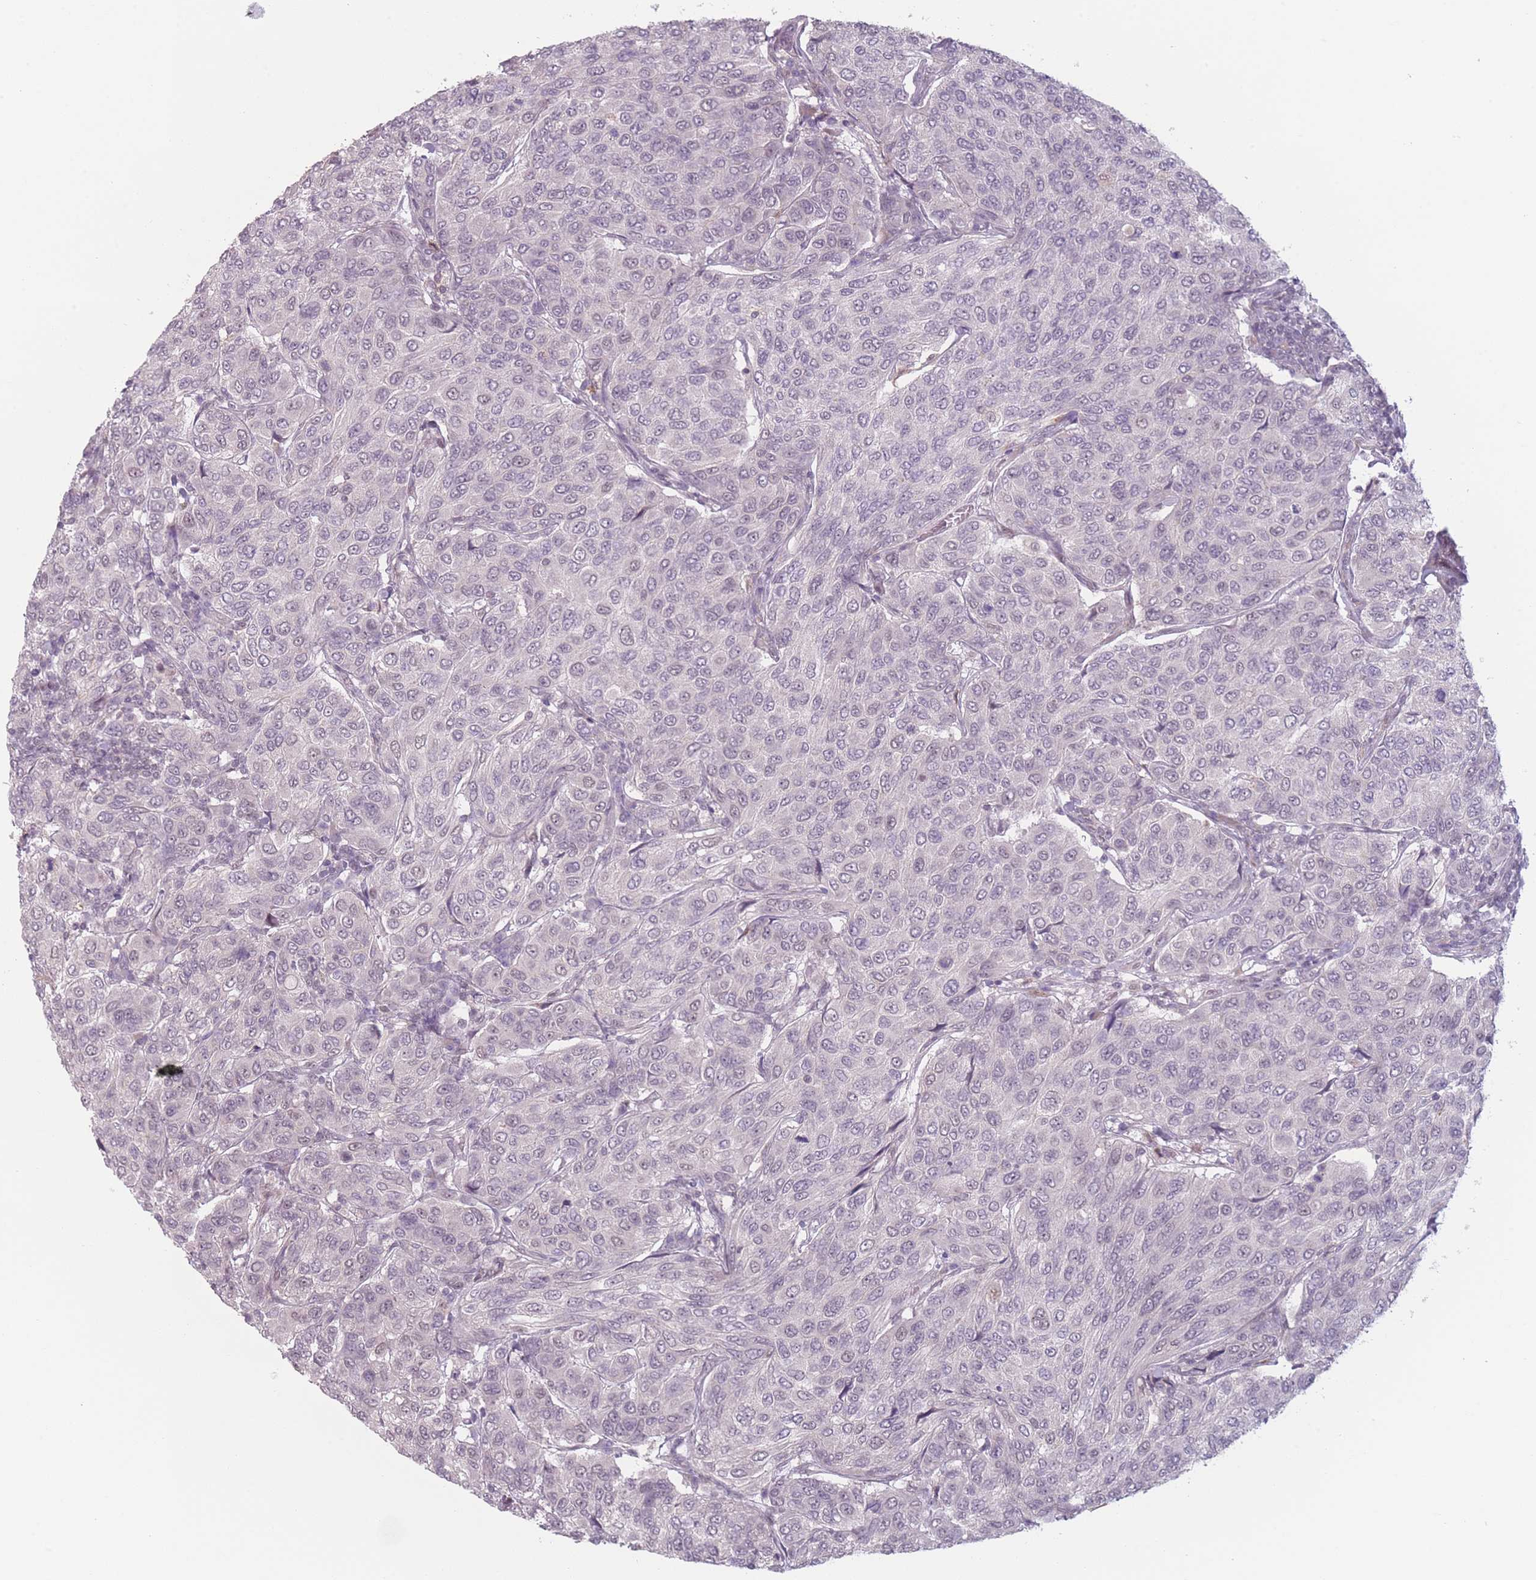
{"staining": {"intensity": "weak", "quantity": "<25%", "location": "nuclear"}, "tissue": "breast cancer", "cell_type": "Tumor cells", "image_type": "cancer", "snomed": [{"axis": "morphology", "description": "Duct carcinoma"}, {"axis": "topography", "description": "Breast"}], "caption": "Tumor cells show no significant positivity in breast cancer.", "gene": "OR10C1", "patient": {"sex": "female", "age": 55}}